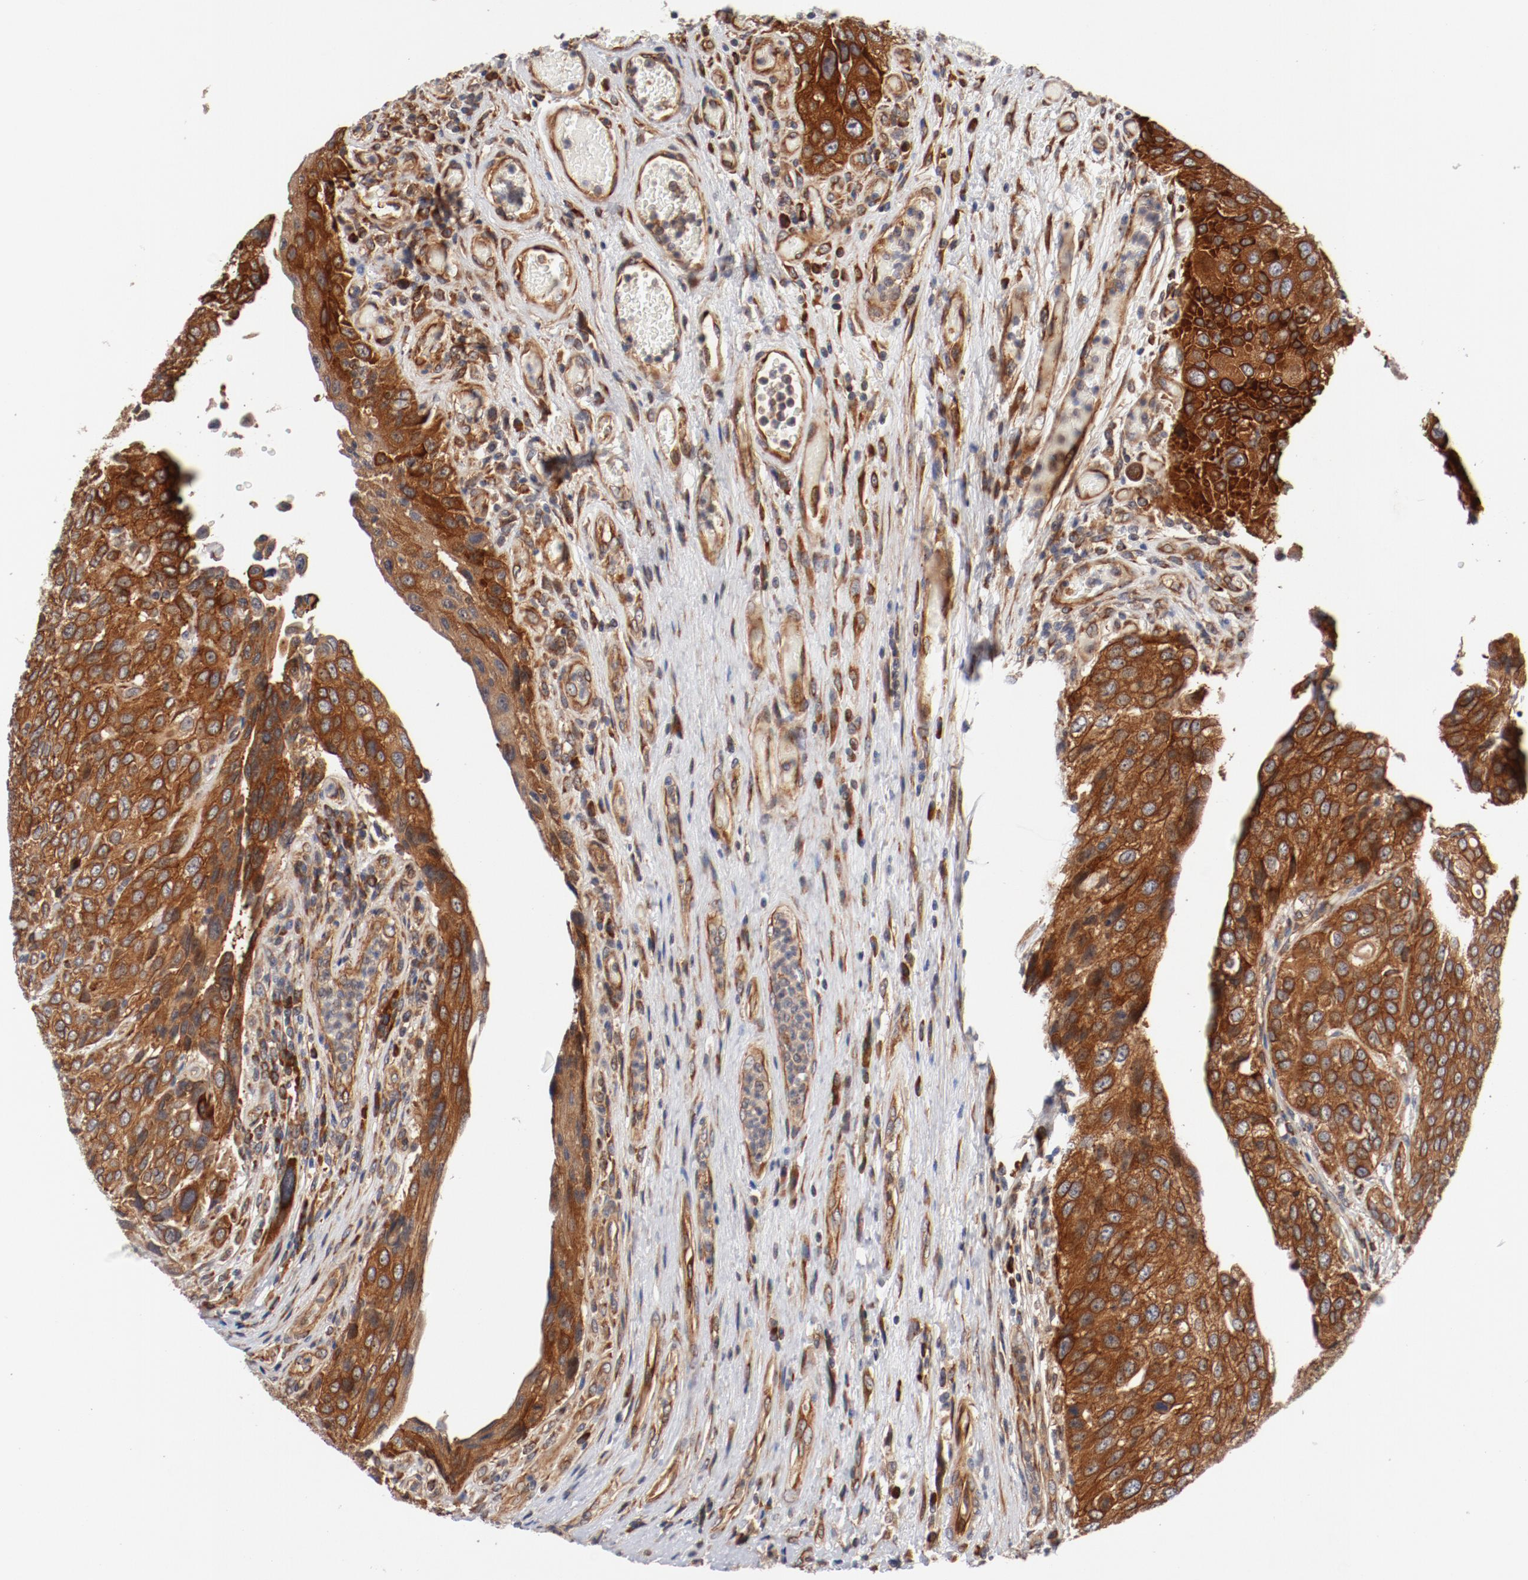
{"staining": {"intensity": "strong", "quantity": ">75%", "location": "cytoplasmic/membranous"}, "tissue": "urothelial cancer", "cell_type": "Tumor cells", "image_type": "cancer", "snomed": [{"axis": "morphology", "description": "Urothelial carcinoma, High grade"}, {"axis": "topography", "description": "Urinary bladder"}], "caption": "Immunohistochemical staining of urothelial carcinoma (high-grade) shows high levels of strong cytoplasmic/membranous protein staining in approximately >75% of tumor cells.", "gene": "PITPNM2", "patient": {"sex": "male", "age": 50}}